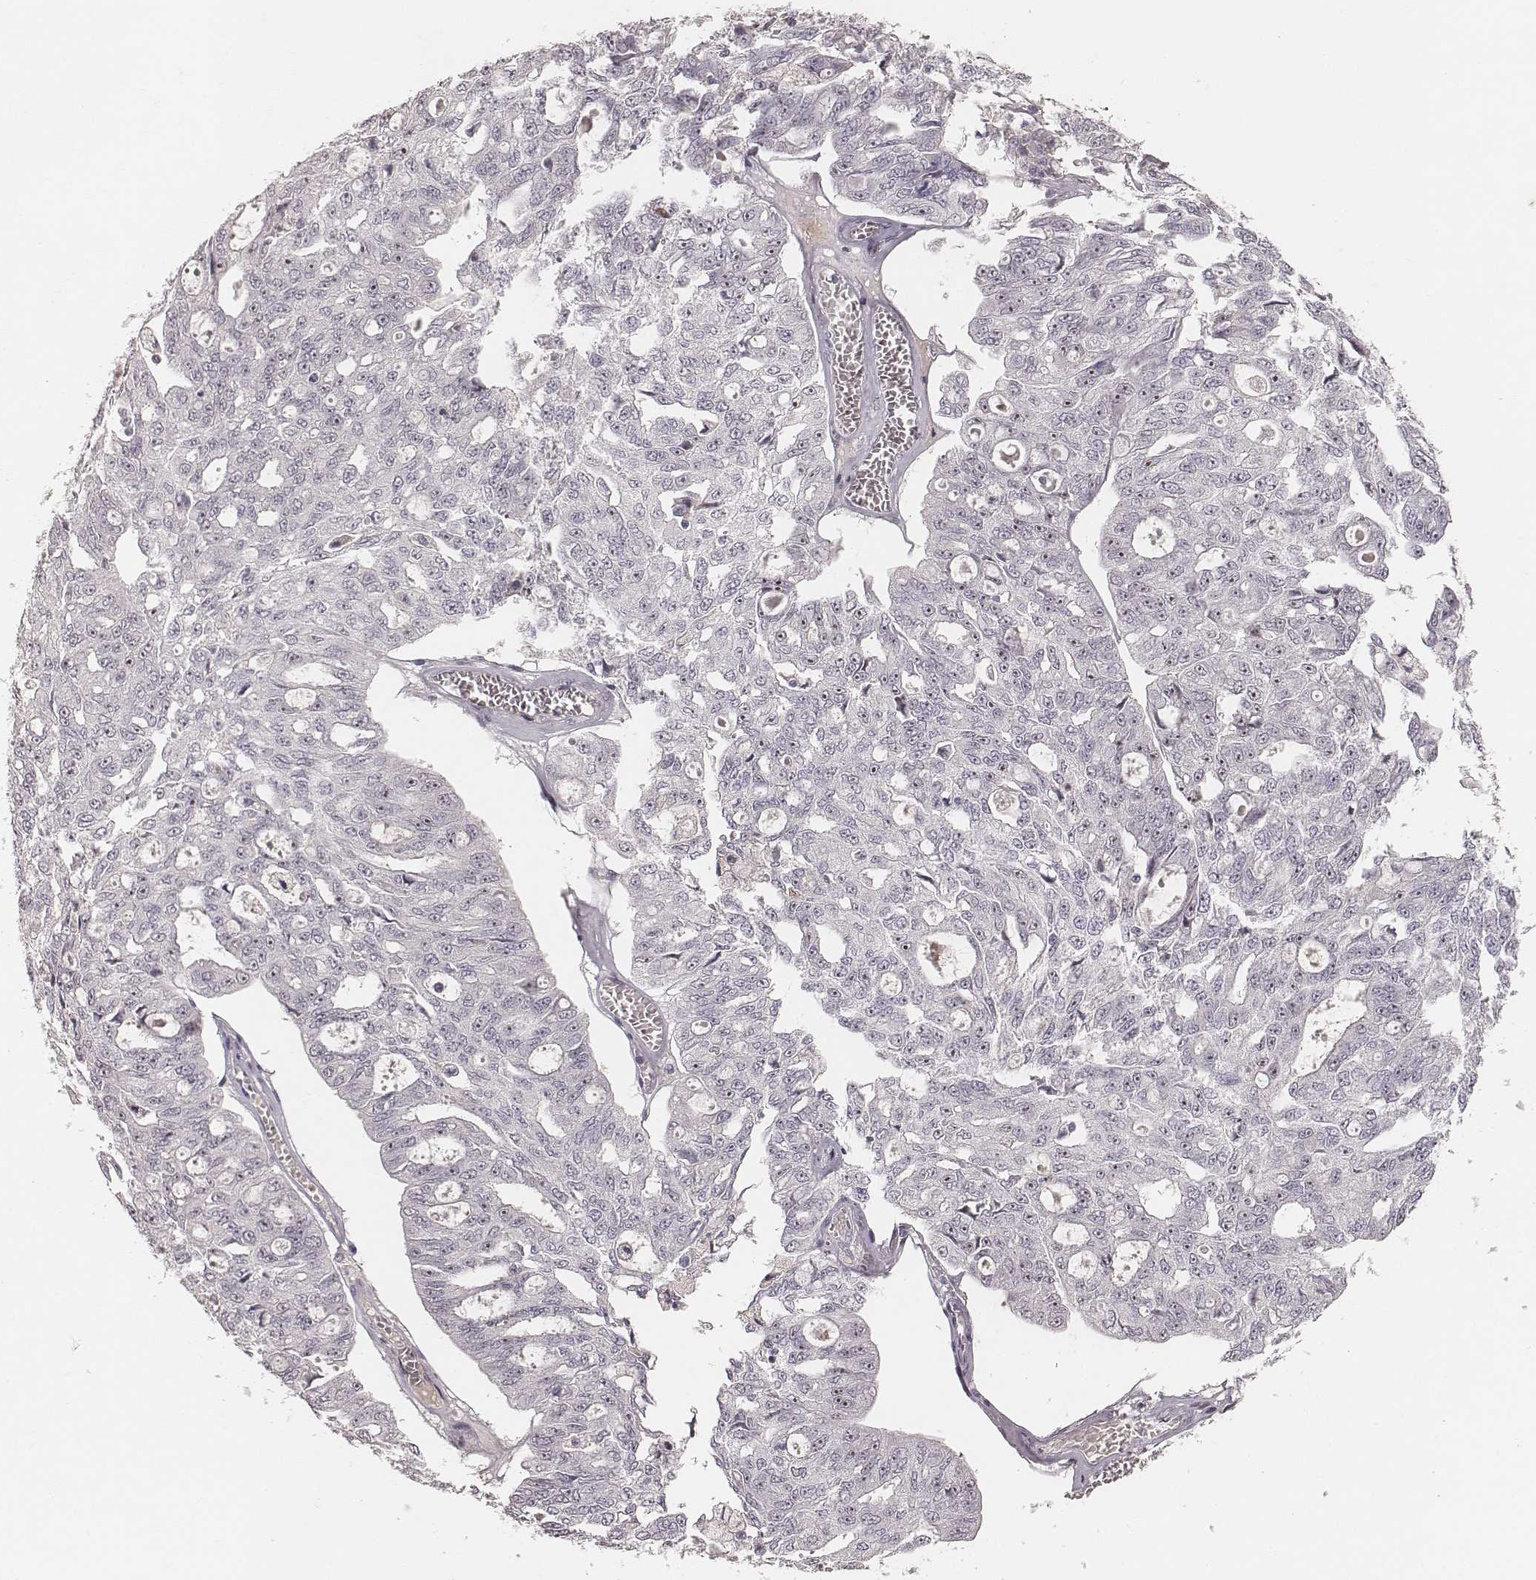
{"staining": {"intensity": "moderate", "quantity": "<25%", "location": "nuclear"}, "tissue": "ovarian cancer", "cell_type": "Tumor cells", "image_type": "cancer", "snomed": [{"axis": "morphology", "description": "Carcinoma, endometroid"}, {"axis": "topography", "description": "Ovary"}], "caption": "This histopathology image exhibits IHC staining of ovarian cancer (endometroid carcinoma), with low moderate nuclear positivity in approximately <25% of tumor cells.", "gene": "MADCAM1", "patient": {"sex": "female", "age": 65}}